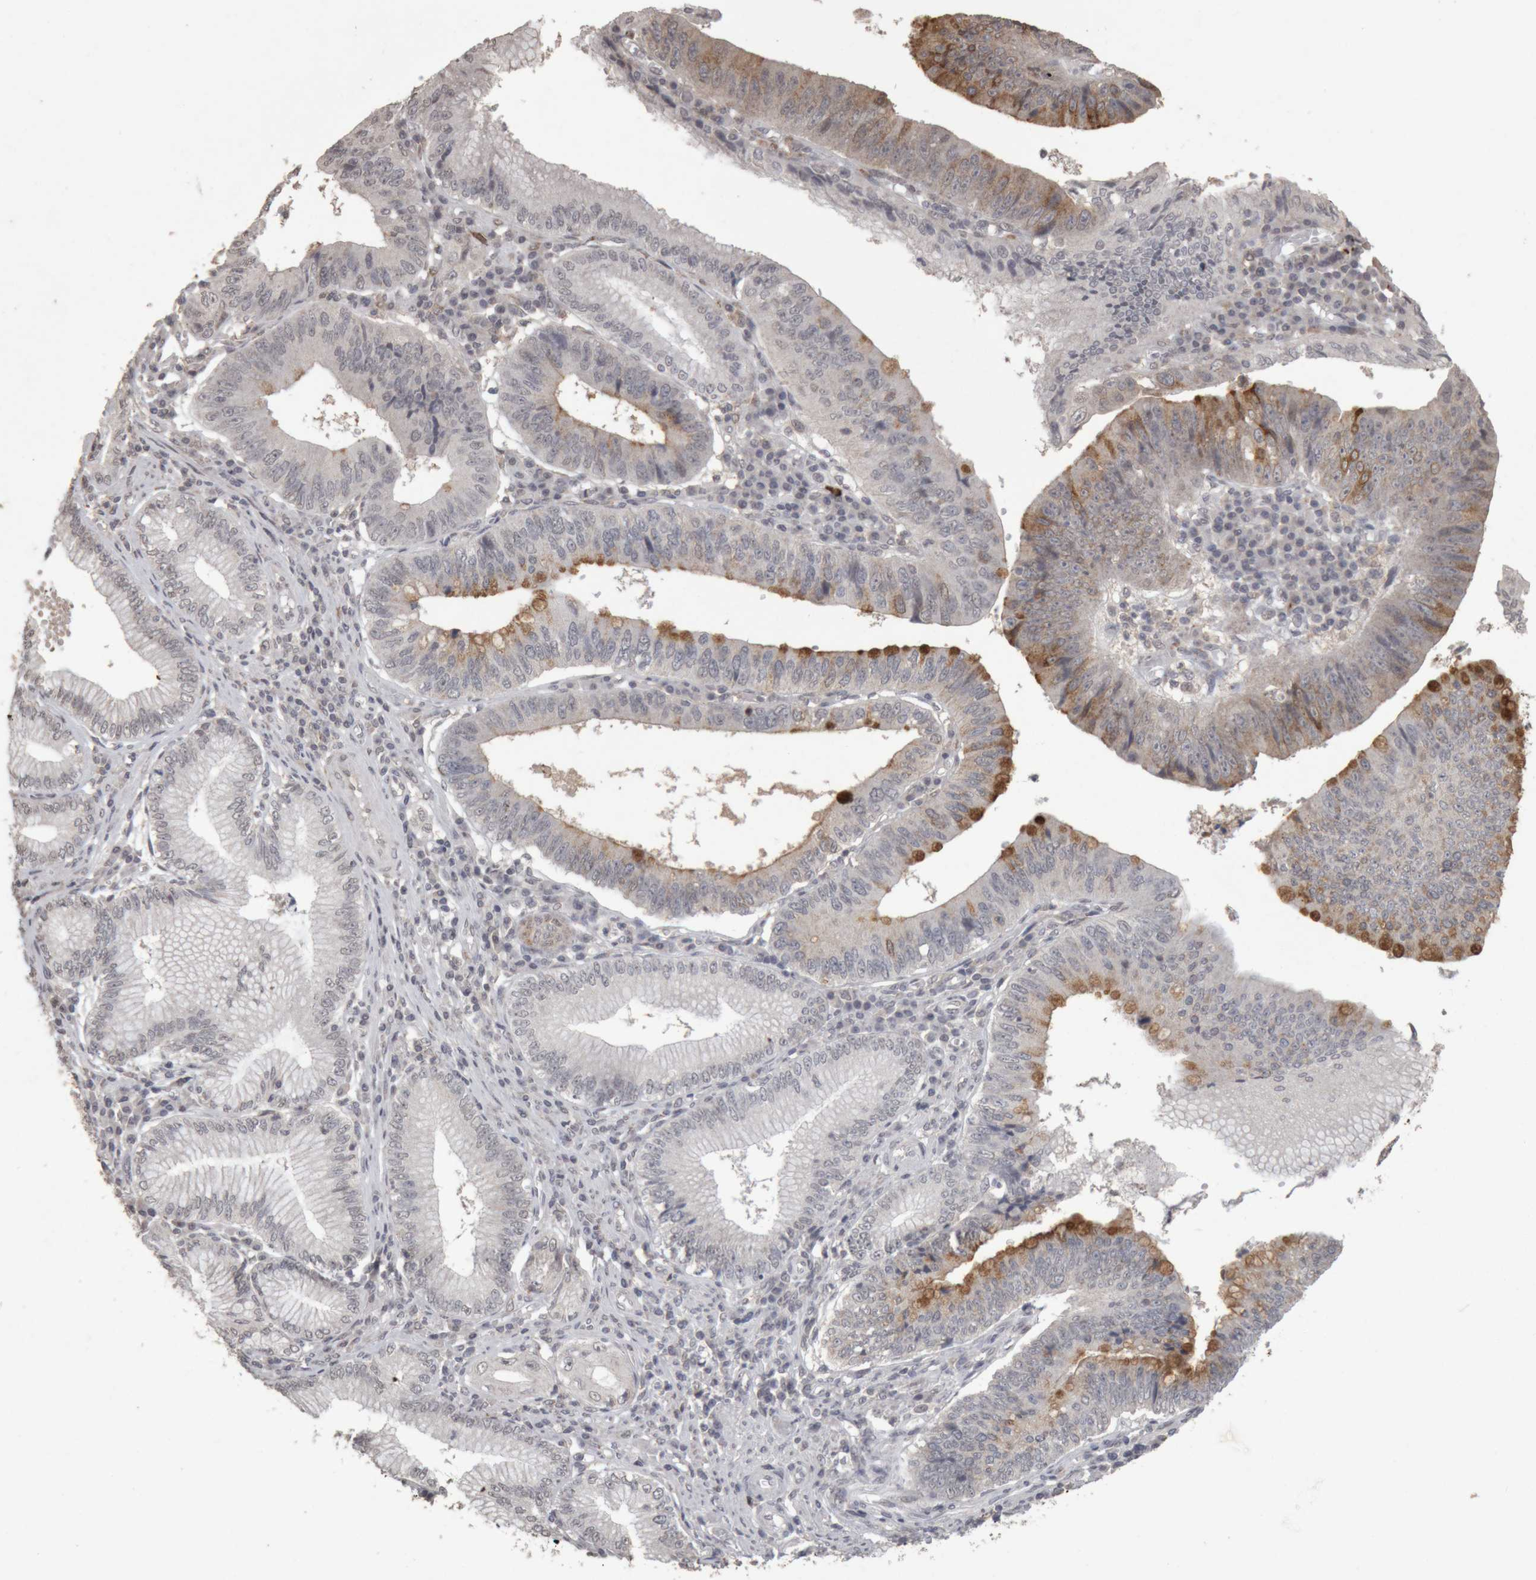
{"staining": {"intensity": "strong", "quantity": "25%-75%", "location": "cytoplasmic/membranous"}, "tissue": "stomach cancer", "cell_type": "Tumor cells", "image_type": "cancer", "snomed": [{"axis": "morphology", "description": "Adenocarcinoma, NOS"}, {"axis": "topography", "description": "Stomach"}], "caption": "Immunohistochemical staining of stomach cancer exhibits high levels of strong cytoplasmic/membranous protein staining in about 25%-75% of tumor cells.", "gene": "MEP1A", "patient": {"sex": "male", "age": 59}}